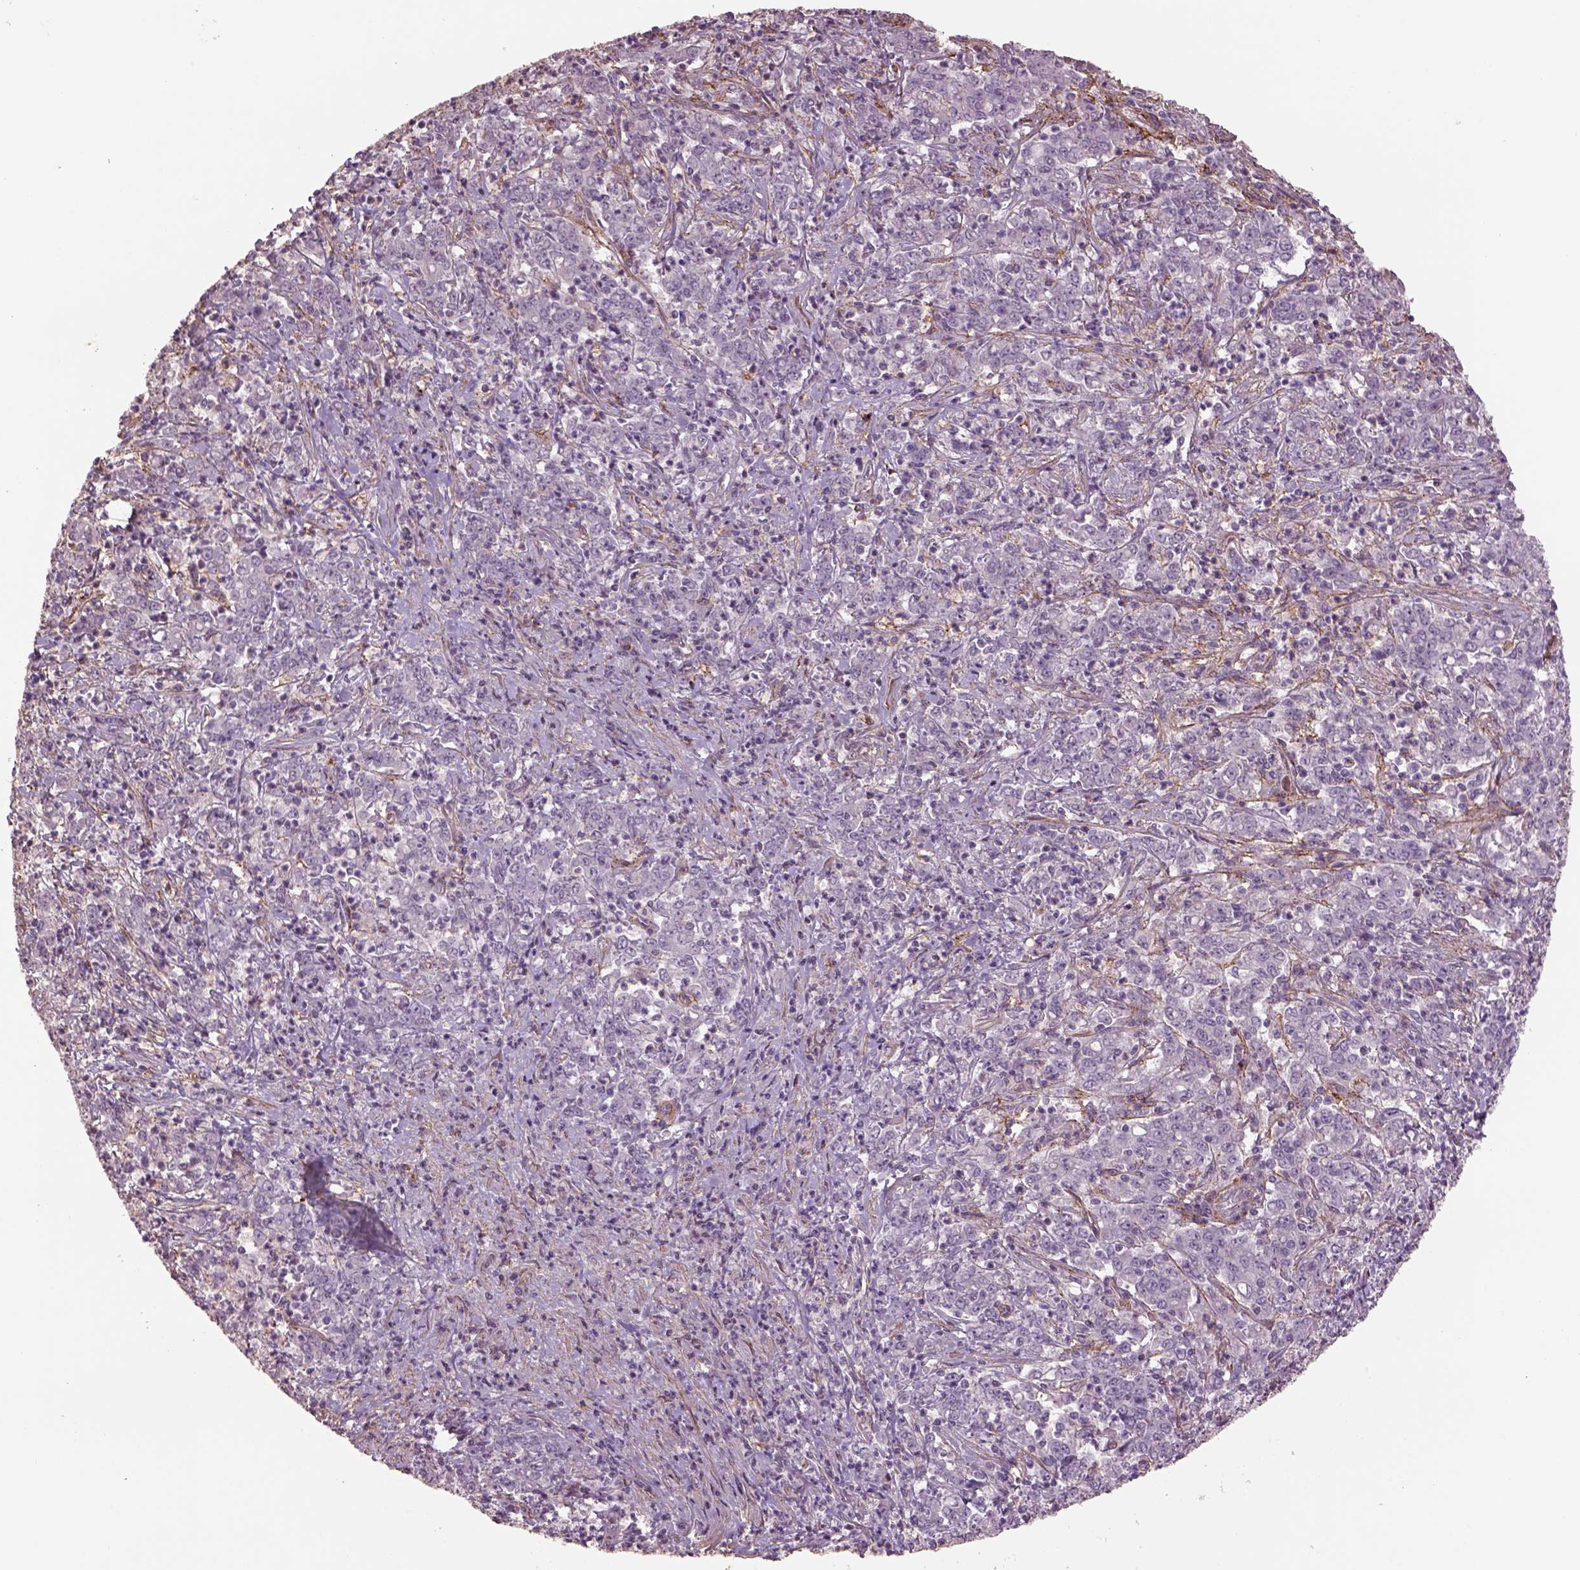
{"staining": {"intensity": "negative", "quantity": "none", "location": "none"}, "tissue": "stomach cancer", "cell_type": "Tumor cells", "image_type": "cancer", "snomed": [{"axis": "morphology", "description": "Adenocarcinoma, NOS"}, {"axis": "topography", "description": "Stomach, lower"}], "caption": "Tumor cells show no significant protein positivity in adenocarcinoma (stomach).", "gene": "LIN7A", "patient": {"sex": "female", "age": 71}}